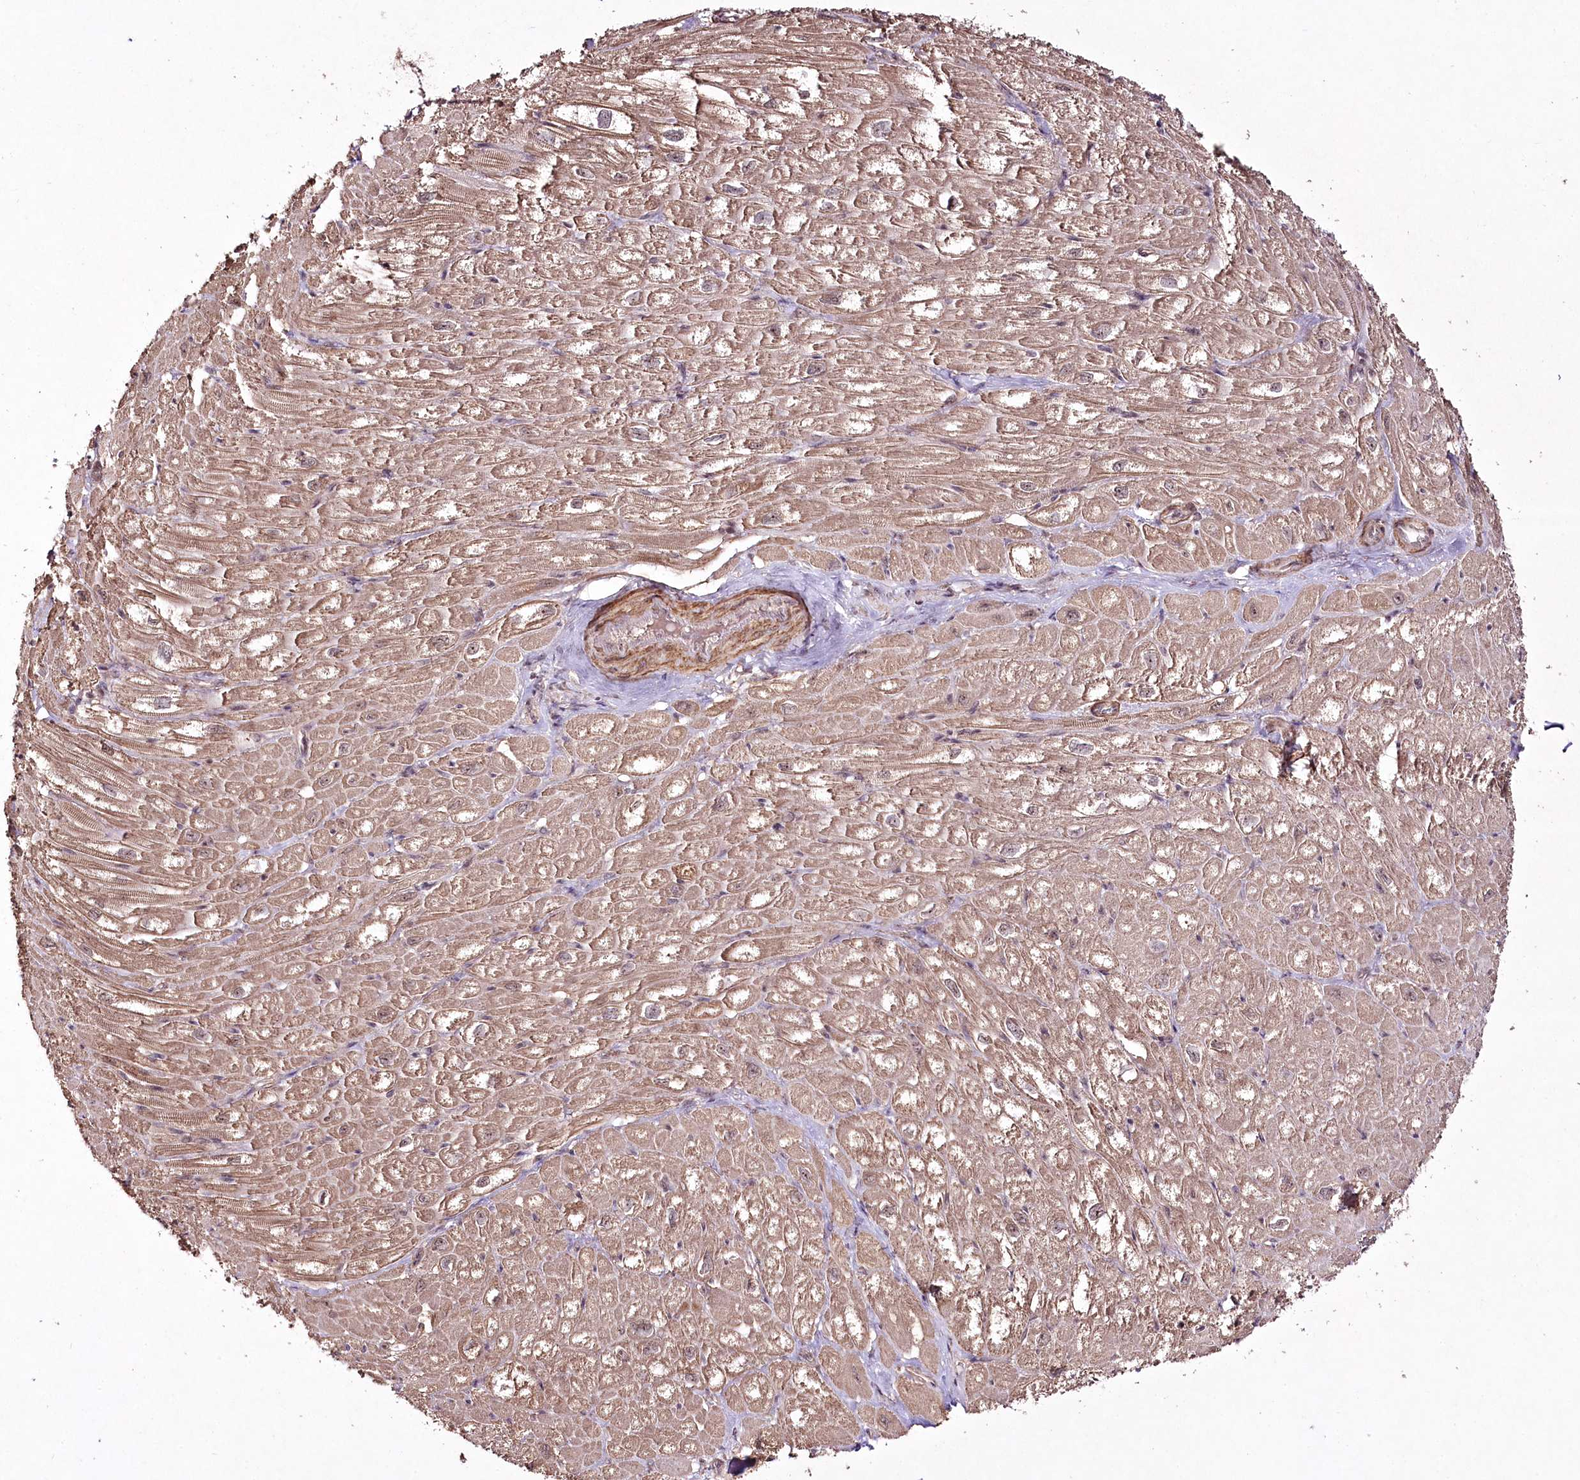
{"staining": {"intensity": "moderate", "quantity": ">75%", "location": "cytoplasmic/membranous"}, "tissue": "heart muscle", "cell_type": "Cardiomyocytes", "image_type": "normal", "snomed": [{"axis": "morphology", "description": "Normal tissue, NOS"}, {"axis": "topography", "description": "Heart"}], "caption": "Heart muscle stained with a protein marker exhibits moderate staining in cardiomyocytes.", "gene": "CCDC59", "patient": {"sex": "male", "age": 50}}